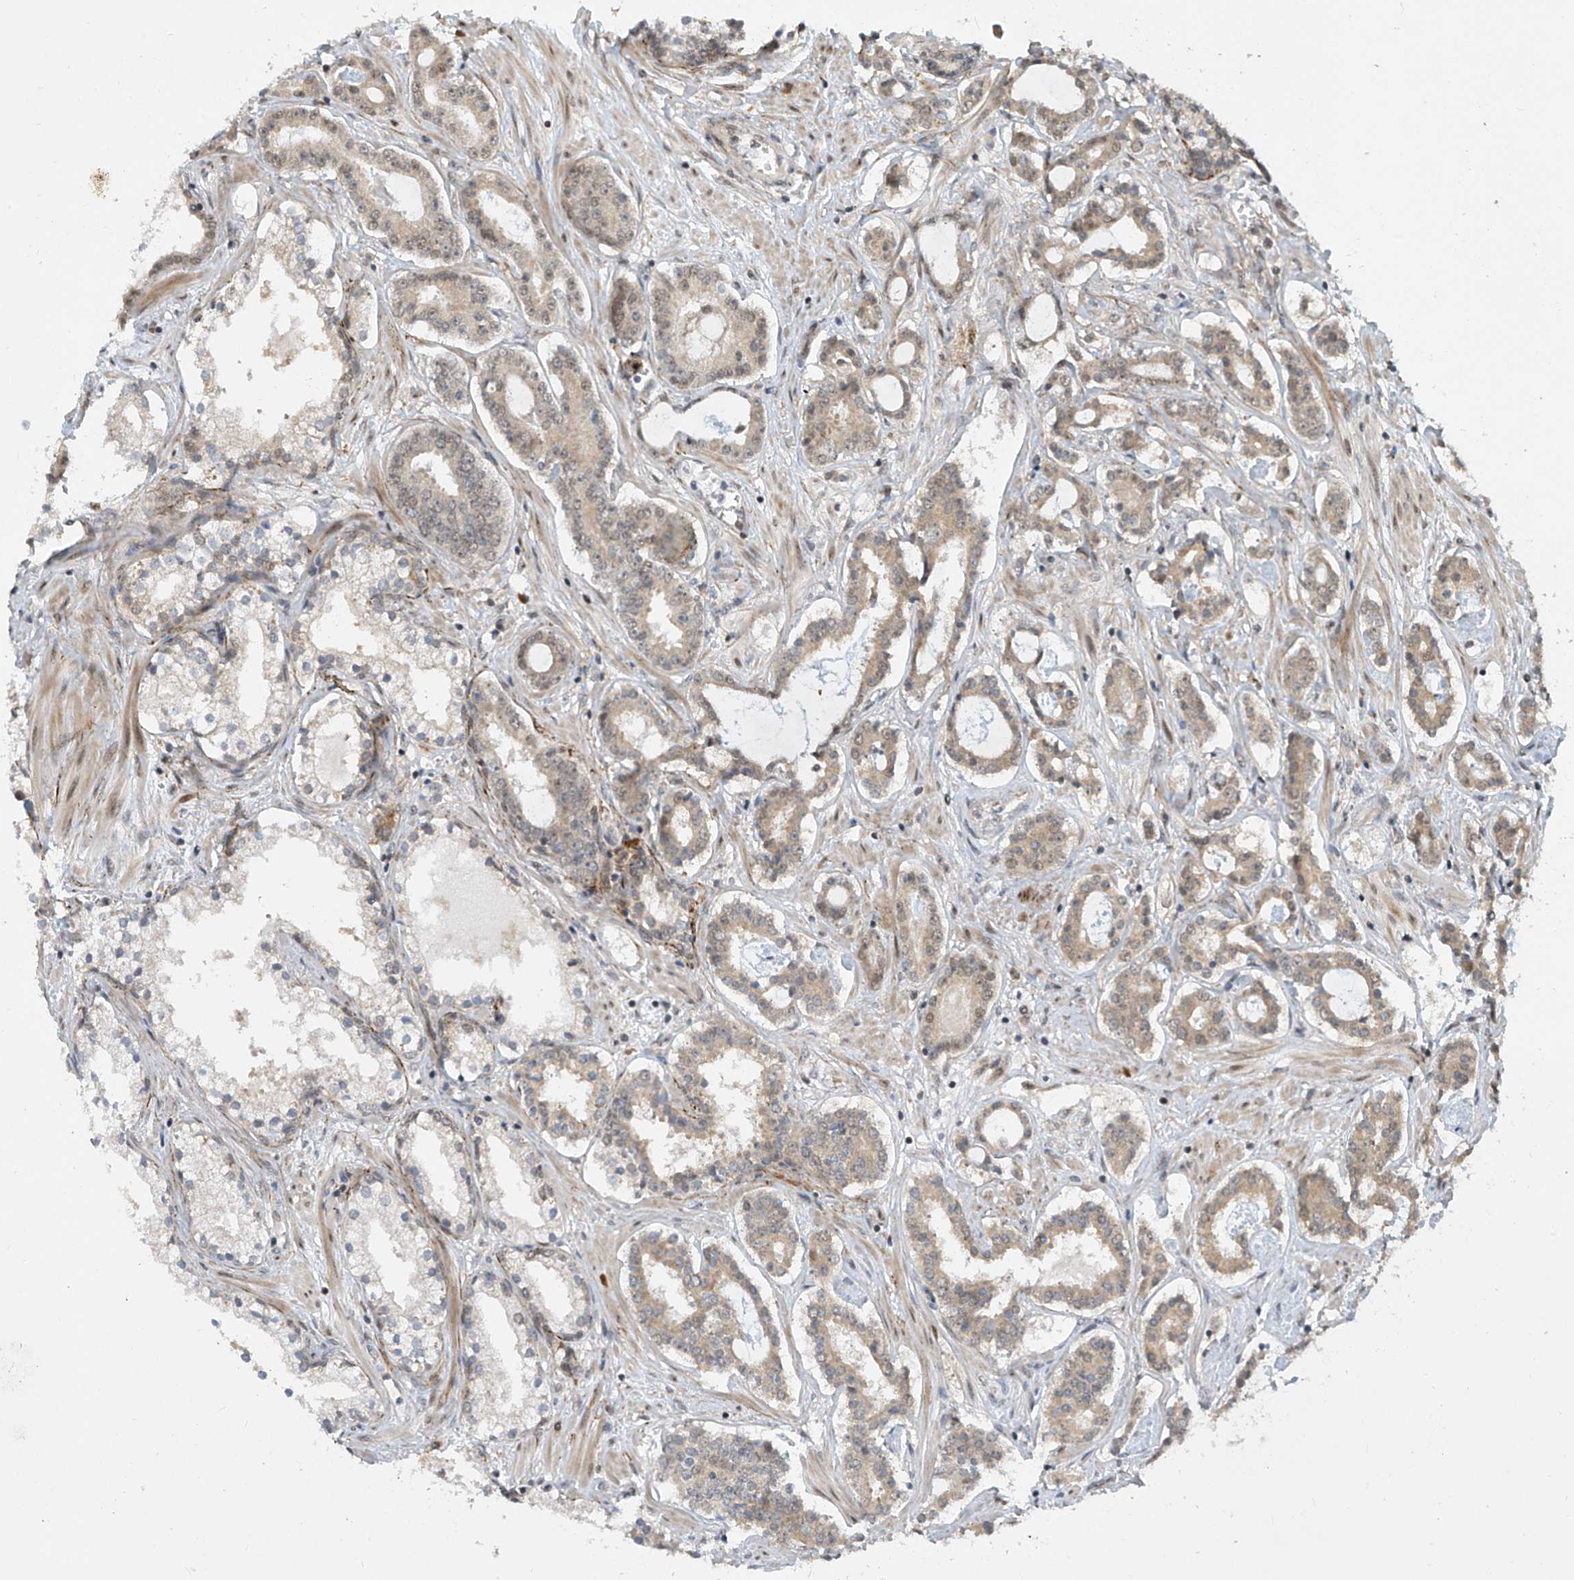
{"staining": {"intensity": "weak", "quantity": ">75%", "location": "cytoplasmic/membranous,nuclear"}, "tissue": "prostate cancer", "cell_type": "Tumor cells", "image_type": "cancer", "snomed": [{"axis": "morphology", "description": "Adenocarcinoma, High grade"}, {"axis": "topography", "description": "Prostate"}], "caption": "IHC (DAB) staining of human prostate cancer demonstrates weak cytoplasmic/membranous and nuclear protein expression in approximately >75% of tumor cells. The protein of interest is shown in brown color, while the nuclei are stained blue.", "gene": "LAGE3", "patient": {"sex": "male", "age": 58}}